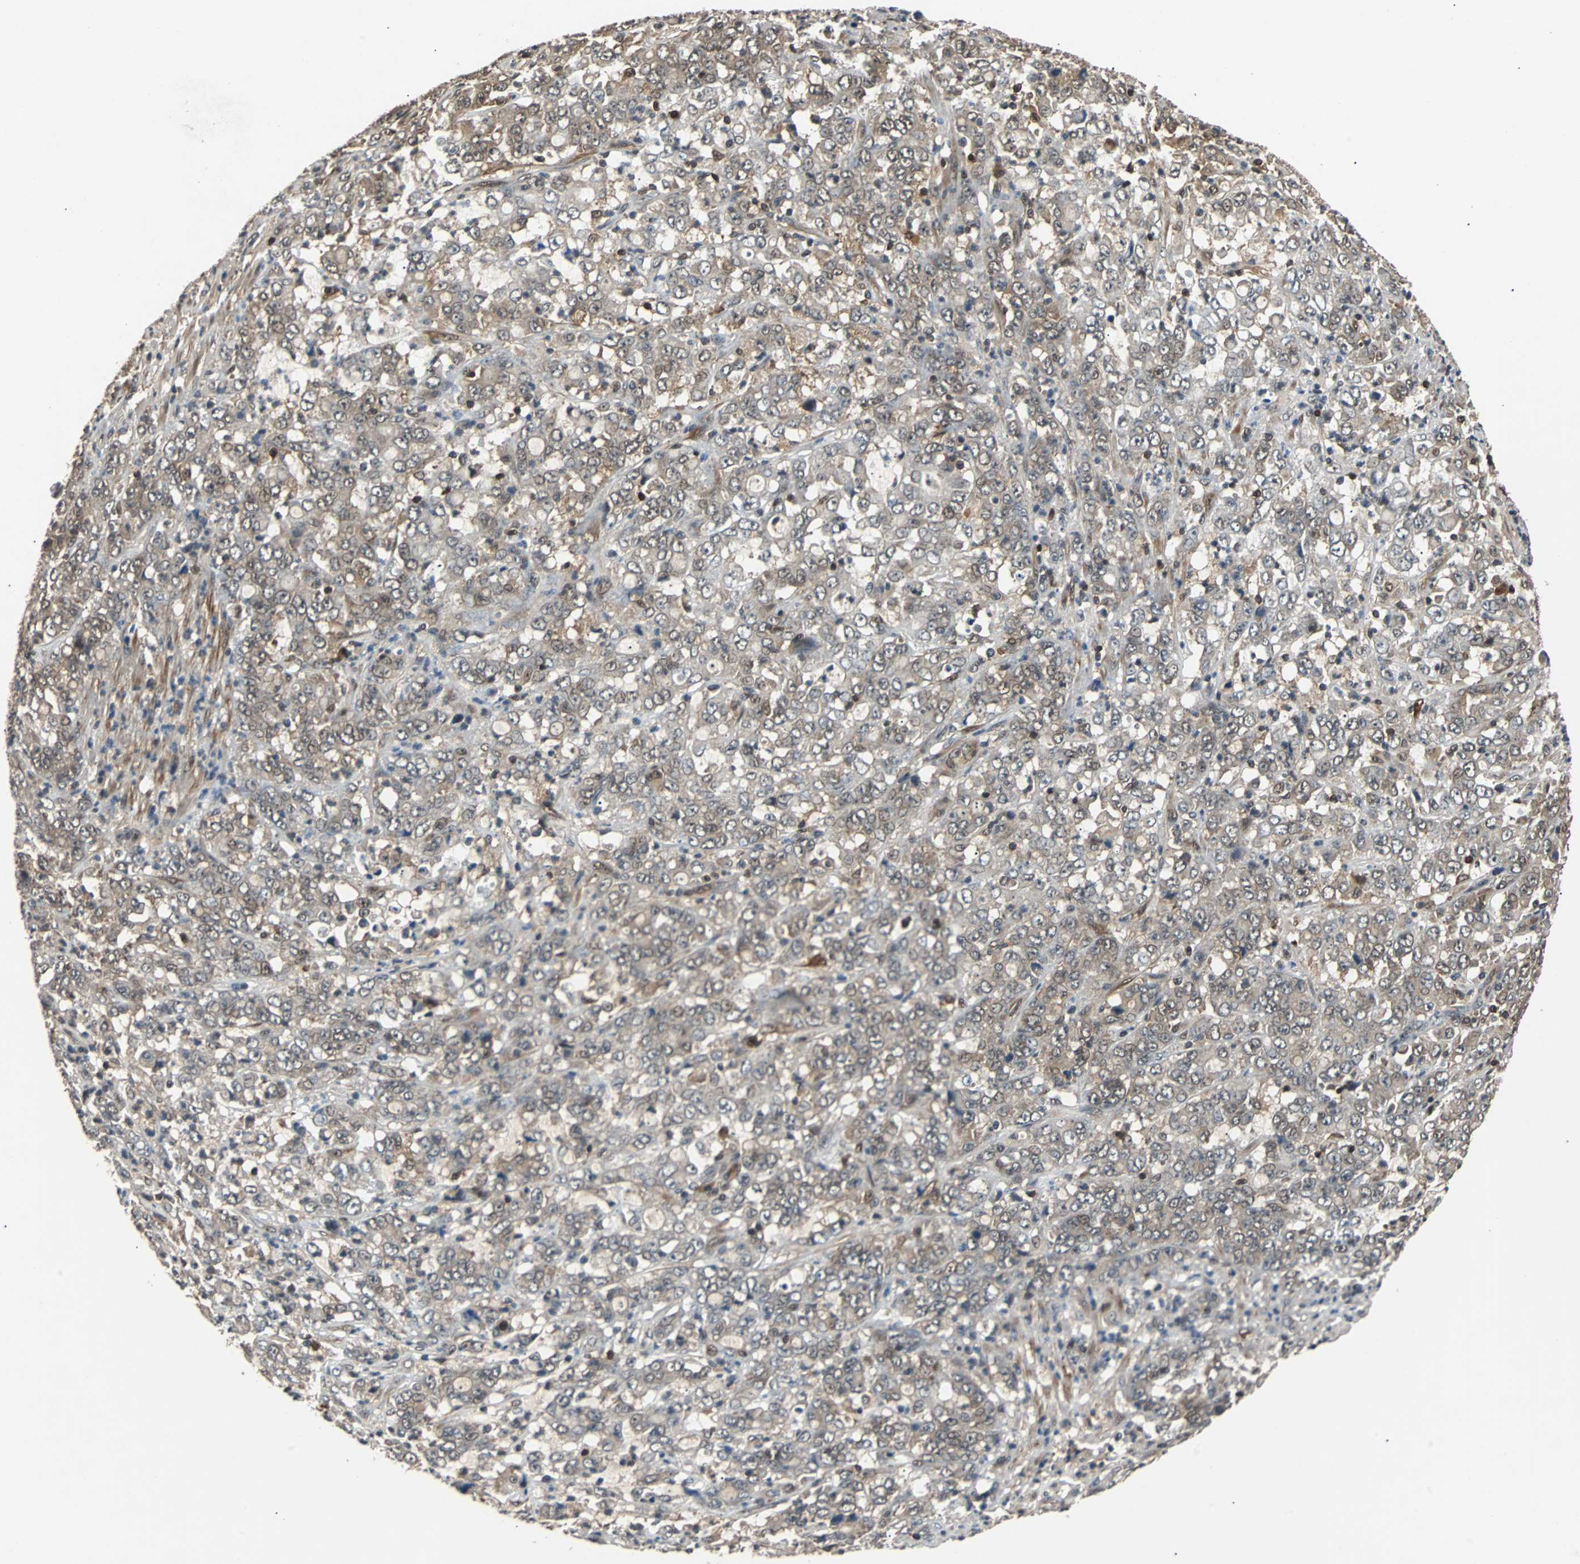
{"staining": {"intensity": "weak", "quantity": ">75%", "location": "cytoplasmic/membranous"}, "tissue": "stomach cancer", "cell_type": "Tumor cells", "image_type": "cancer", "snomed": [{"axis": "morphology", "description": "Adenocarcinoma, NOS"}, {"axis": "topography", "description": "Stomach, lower"}], "caption": "Adenocarcinoma (stomach) stained for a protein demonstrates weak cytoplasmic/membranous positivity in tumor cells.", "gene": "PRDX6", "patient": {"sex": "female", "age": 71}}